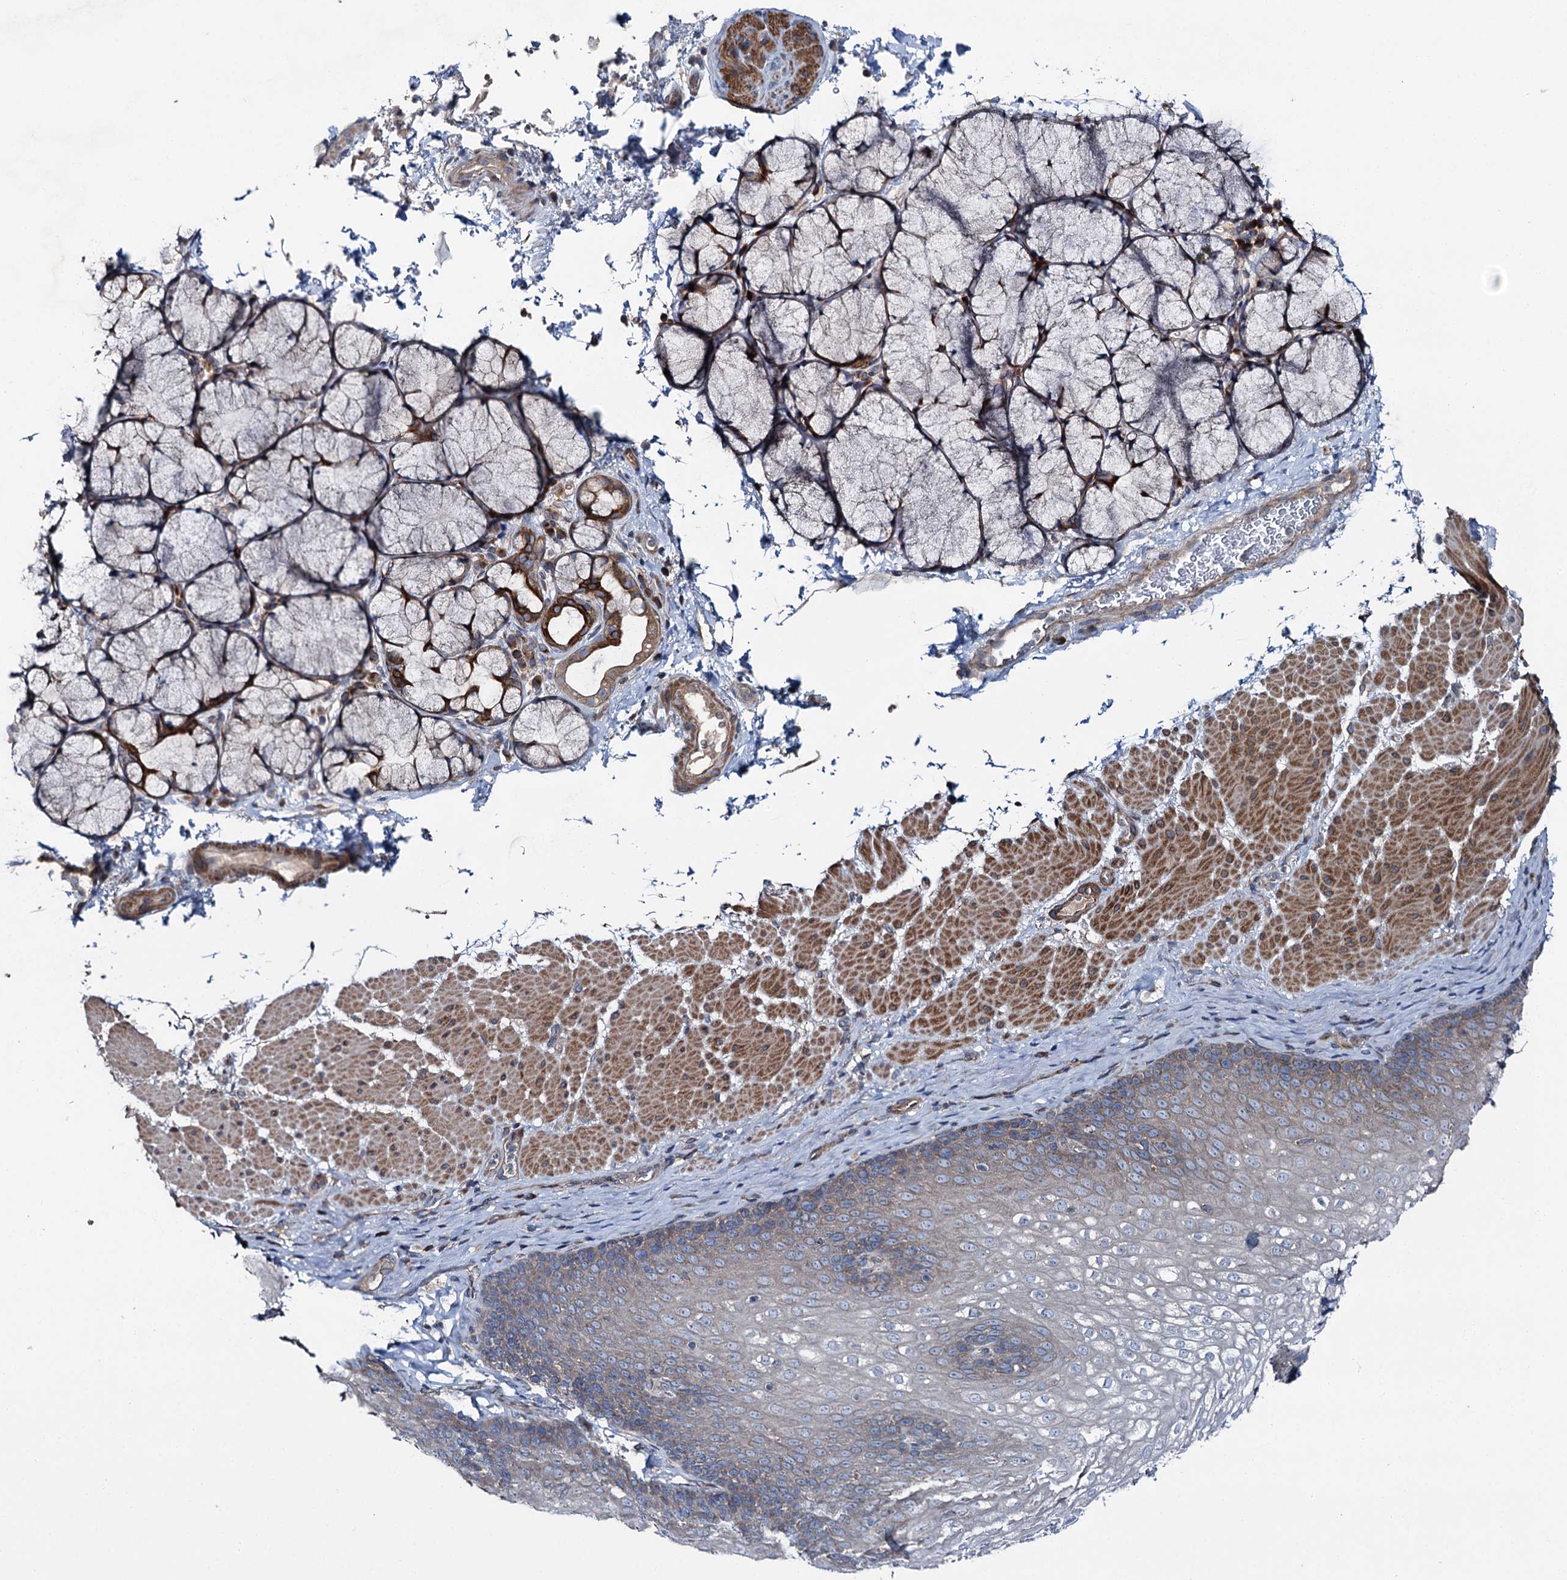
{"staining": {"intensity": "weak", "quantity": "25%-75%", "location": "cytoplasmic/membranous"}, "tissue": "esophagus", "cell_type": "Squamous epithelial cells", "image_type": "normal", "snomed": [{"axis": "morphology", "description": "Normal tissue, NOS"}, {"axis": "topography", "description": "Esophagus"}], "caption": "High-magnification brightfield microscopy of normal esophagus stained with DAB (3,3'-diaminobenzidine) (brown) and counterstained with hematoxylin (blue). squamous epithelial cells exhibit weak cytoplasmic/membranous positivity is present in approximately25%-75% of cells. Using DAB (3,3'-diaminobenzidine) (brown) and hematoxylin (blue) stains, captured at high magnification using brightfield microscopy.", "gene": "SLC22A25", "patient": {"sex": "female", "age": 66}}